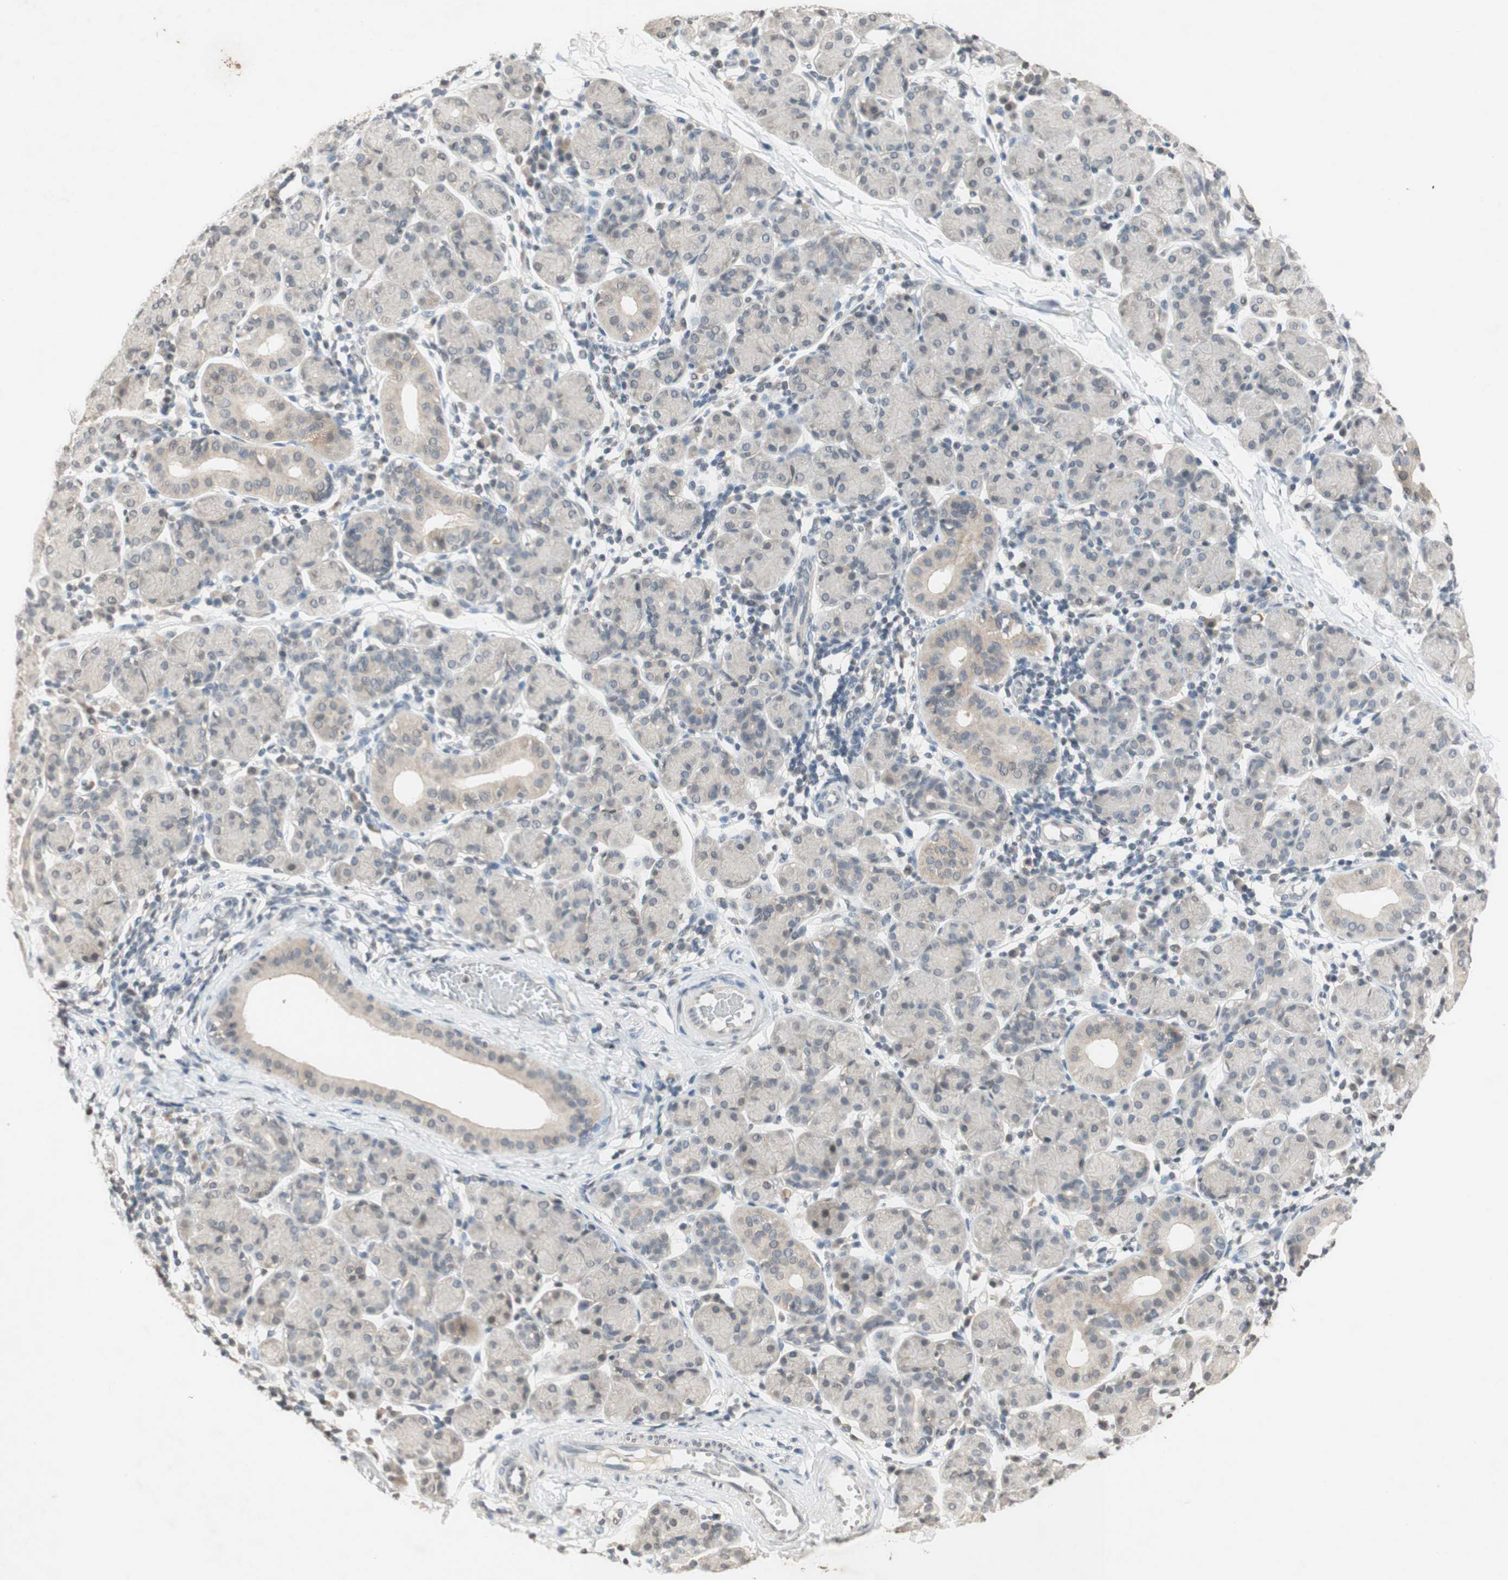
{"staining": {"intensity": "weak", "quantity": "<25%", "location": "cytoplasmic/membranous"}, "tissue": "salivary gland", "cell_type": "Glandular cells", "image_type": "normal", "snomed": [{"axis": "morphology", "description": "Normal tissue, NOS"}, {"axis": "morphology", "description": "Inflammation, NOS"}, {"axis": "topography", "description": "Lymph node"}, {"axis": "topography", "description": "Salivary gland"}], "caption": "A histopathology image of salivary gland stained for a protein shows no brown staining in glandular cells. (Brightfield microscopy of DAB immunohistochemistry (IHC) at high magnification).", "gene": "GLI1", "patient": {"sex": "male", "age": 3}}